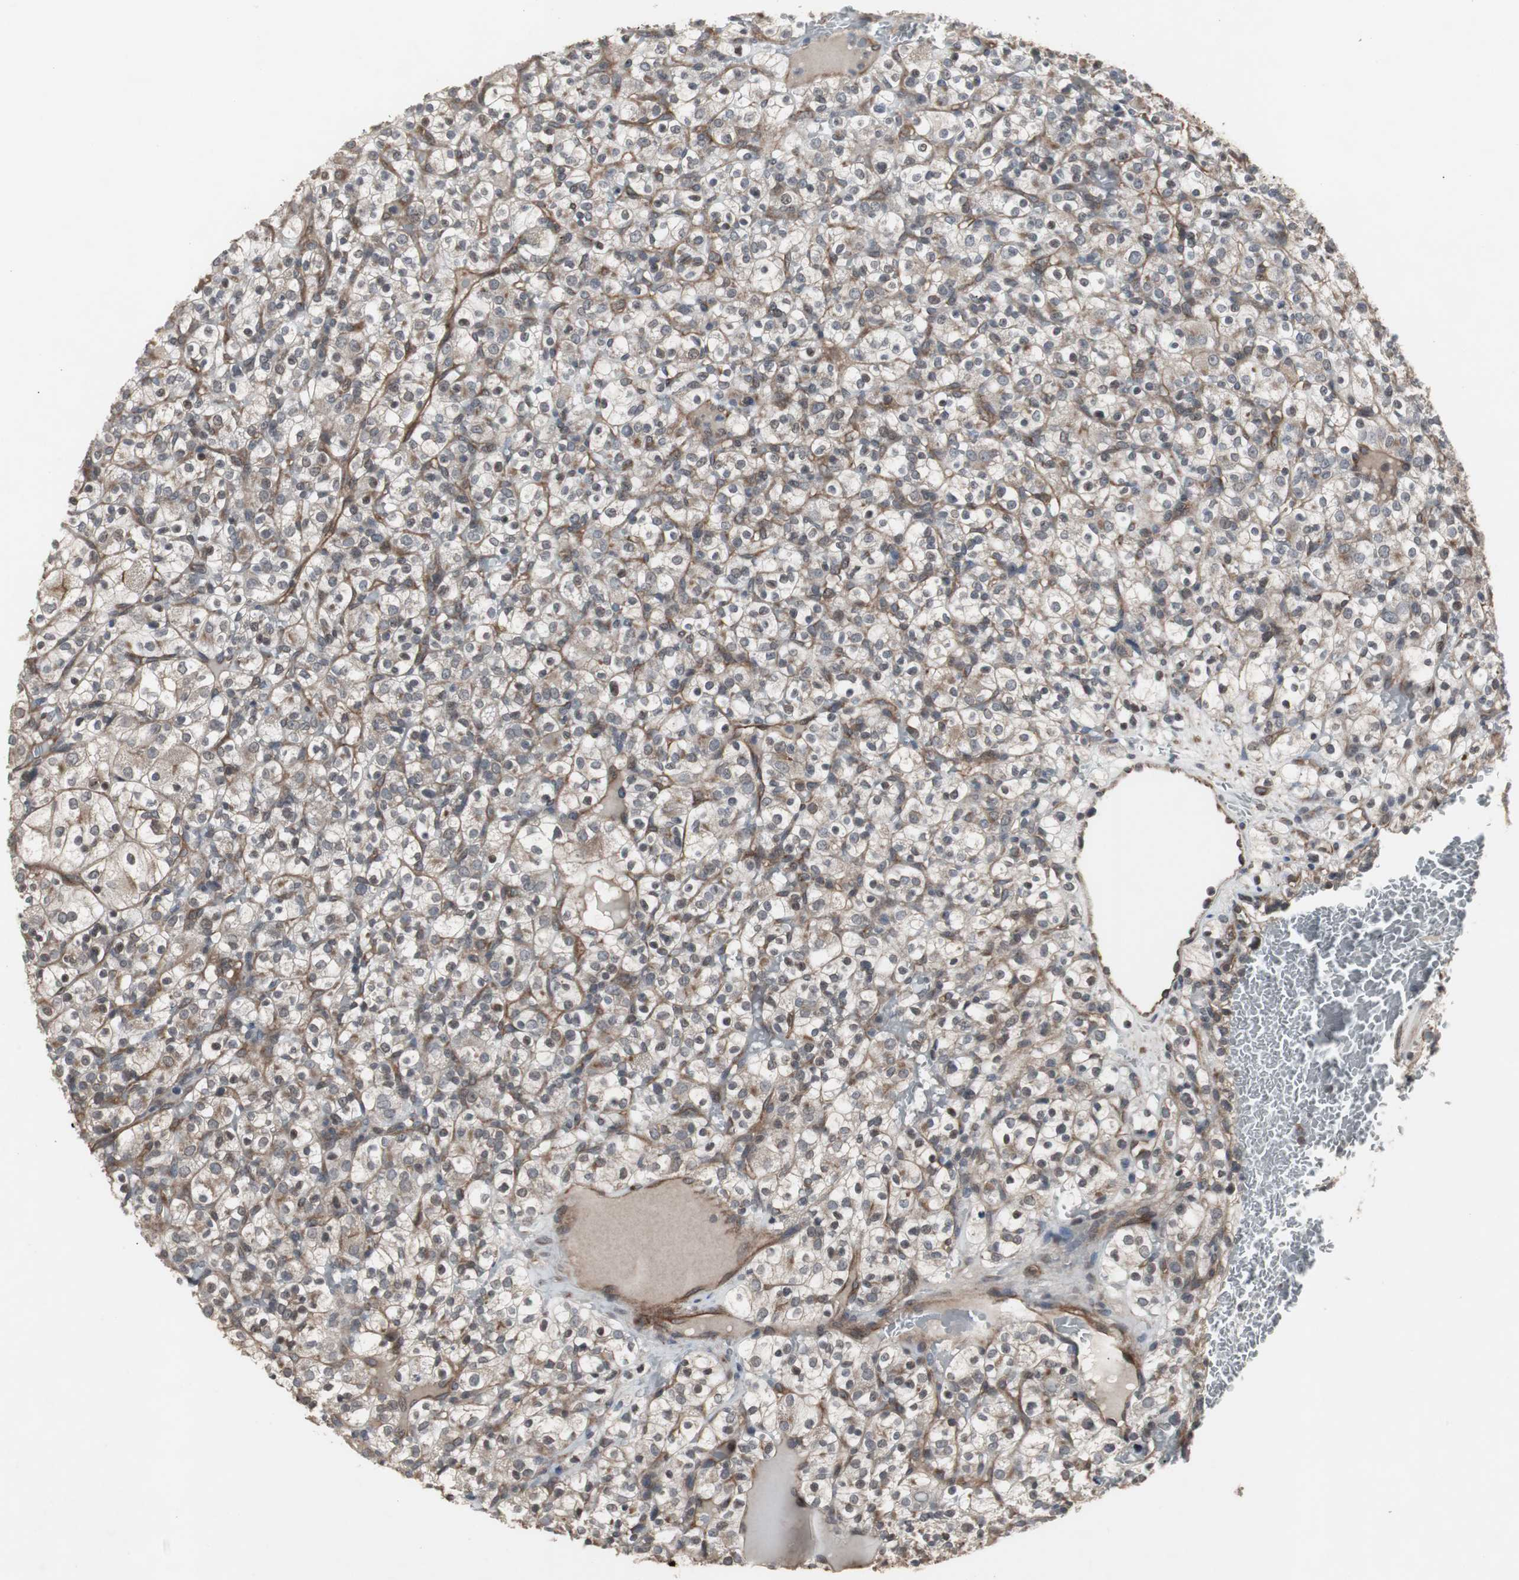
{"staining": {"intensity": "weak", "quantity": "<25%", "location": "cytoplasmic/membranous"}, "tissue": "renal cancer", "cell_type": "Tumor cells", "image_type": "cancer", "snomed": [{"axis": "morphology", "description": "Normal tissue, NOS"}, {"axis": "morphology", "description": "Adenocarcinoma, NOS"}, {"axis": "topography", "description": "Kidney"}], "caption": "There is no significant expression in tumor cells of renal cancer (adenocarcinoma).", "gene": "ATP2B2", "patient": {"sex": "female", "age": 72}}